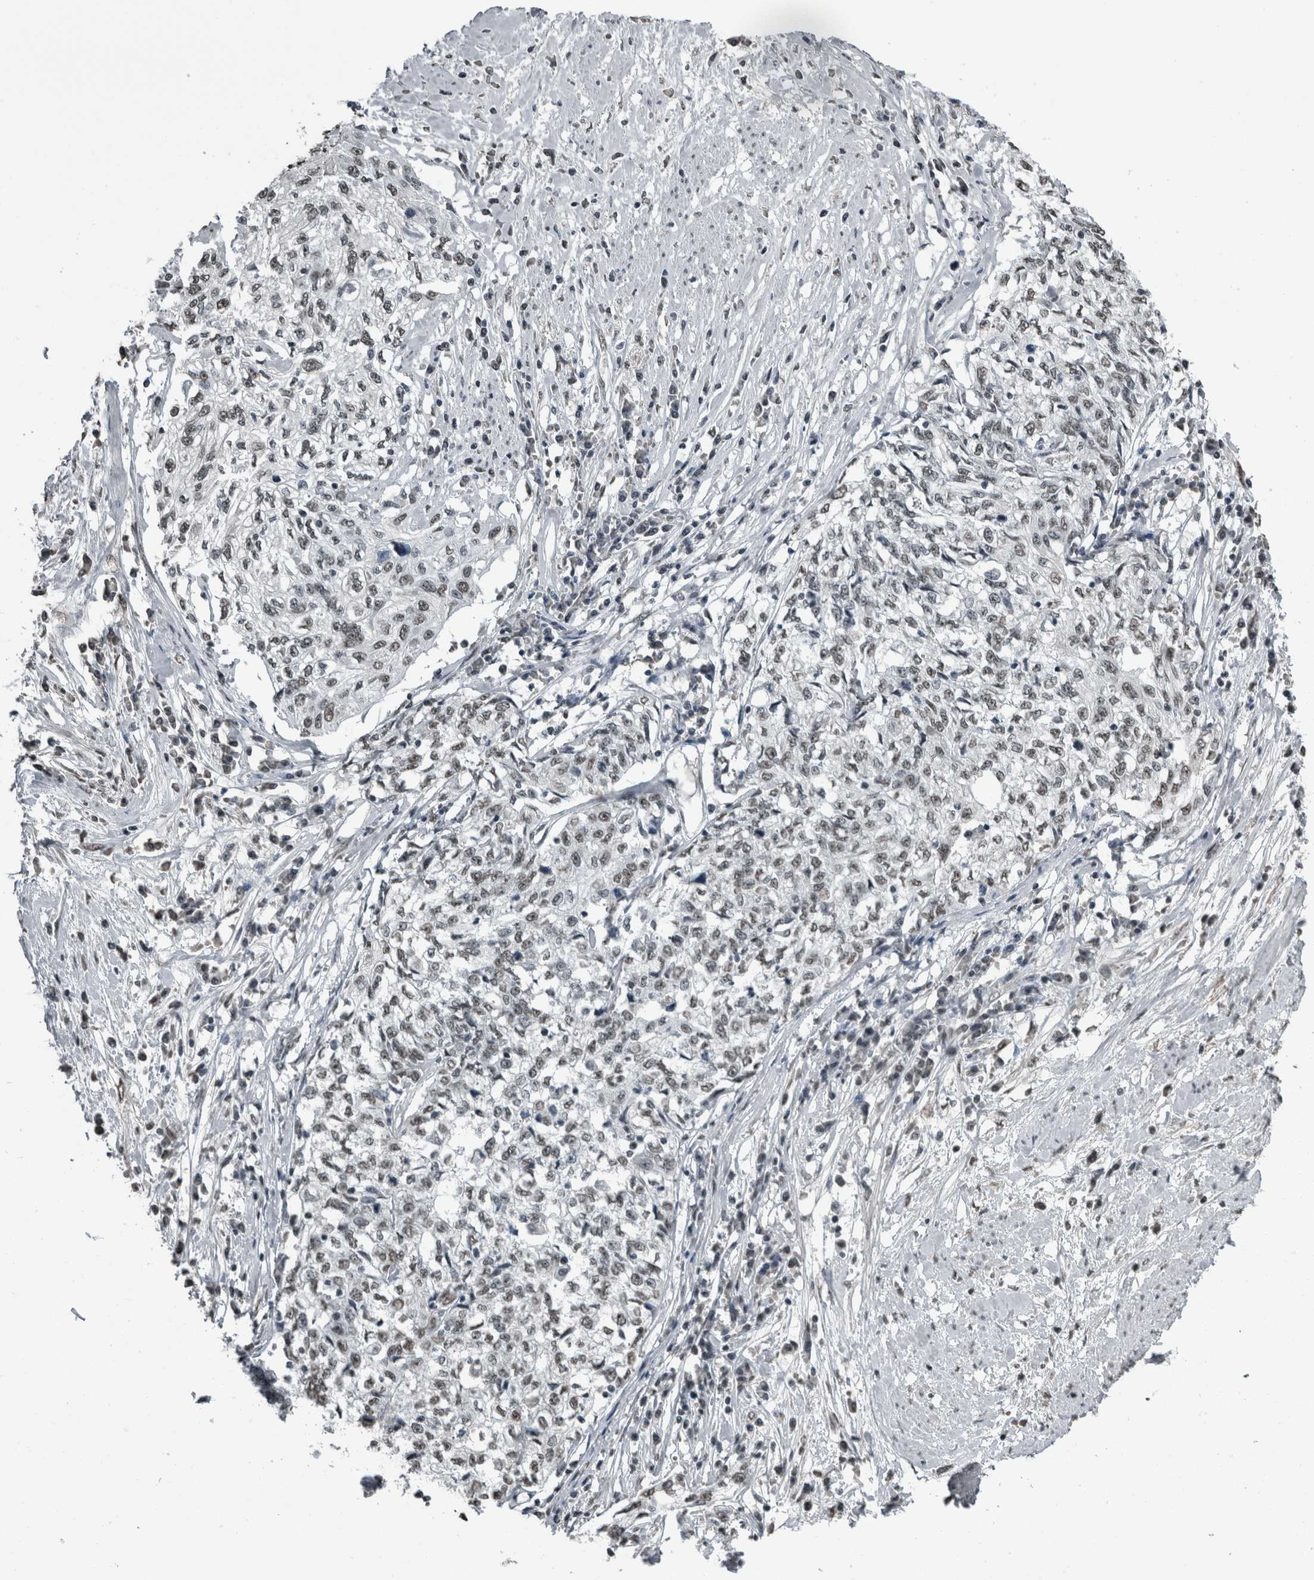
{"staining": {"intensity": "weak", "quantity": ">75%", "location": "nuclear"}, "tissue": "cervical cancer", "cell_type": "Tumor cells", "image_type": "cancer", "snomed": [{"axis": "morphology", "description": "Squamous cell carcinoma, NOS"}, {"axis": "topography", "description": "Cervix"}], "caption": "Tumor cells demonstrate low levels of weak nuclear staining in approximately >75% of cells in cervical cancer.", "gene": "TGS1", "patient": {"sex": "female", "age": 57}}